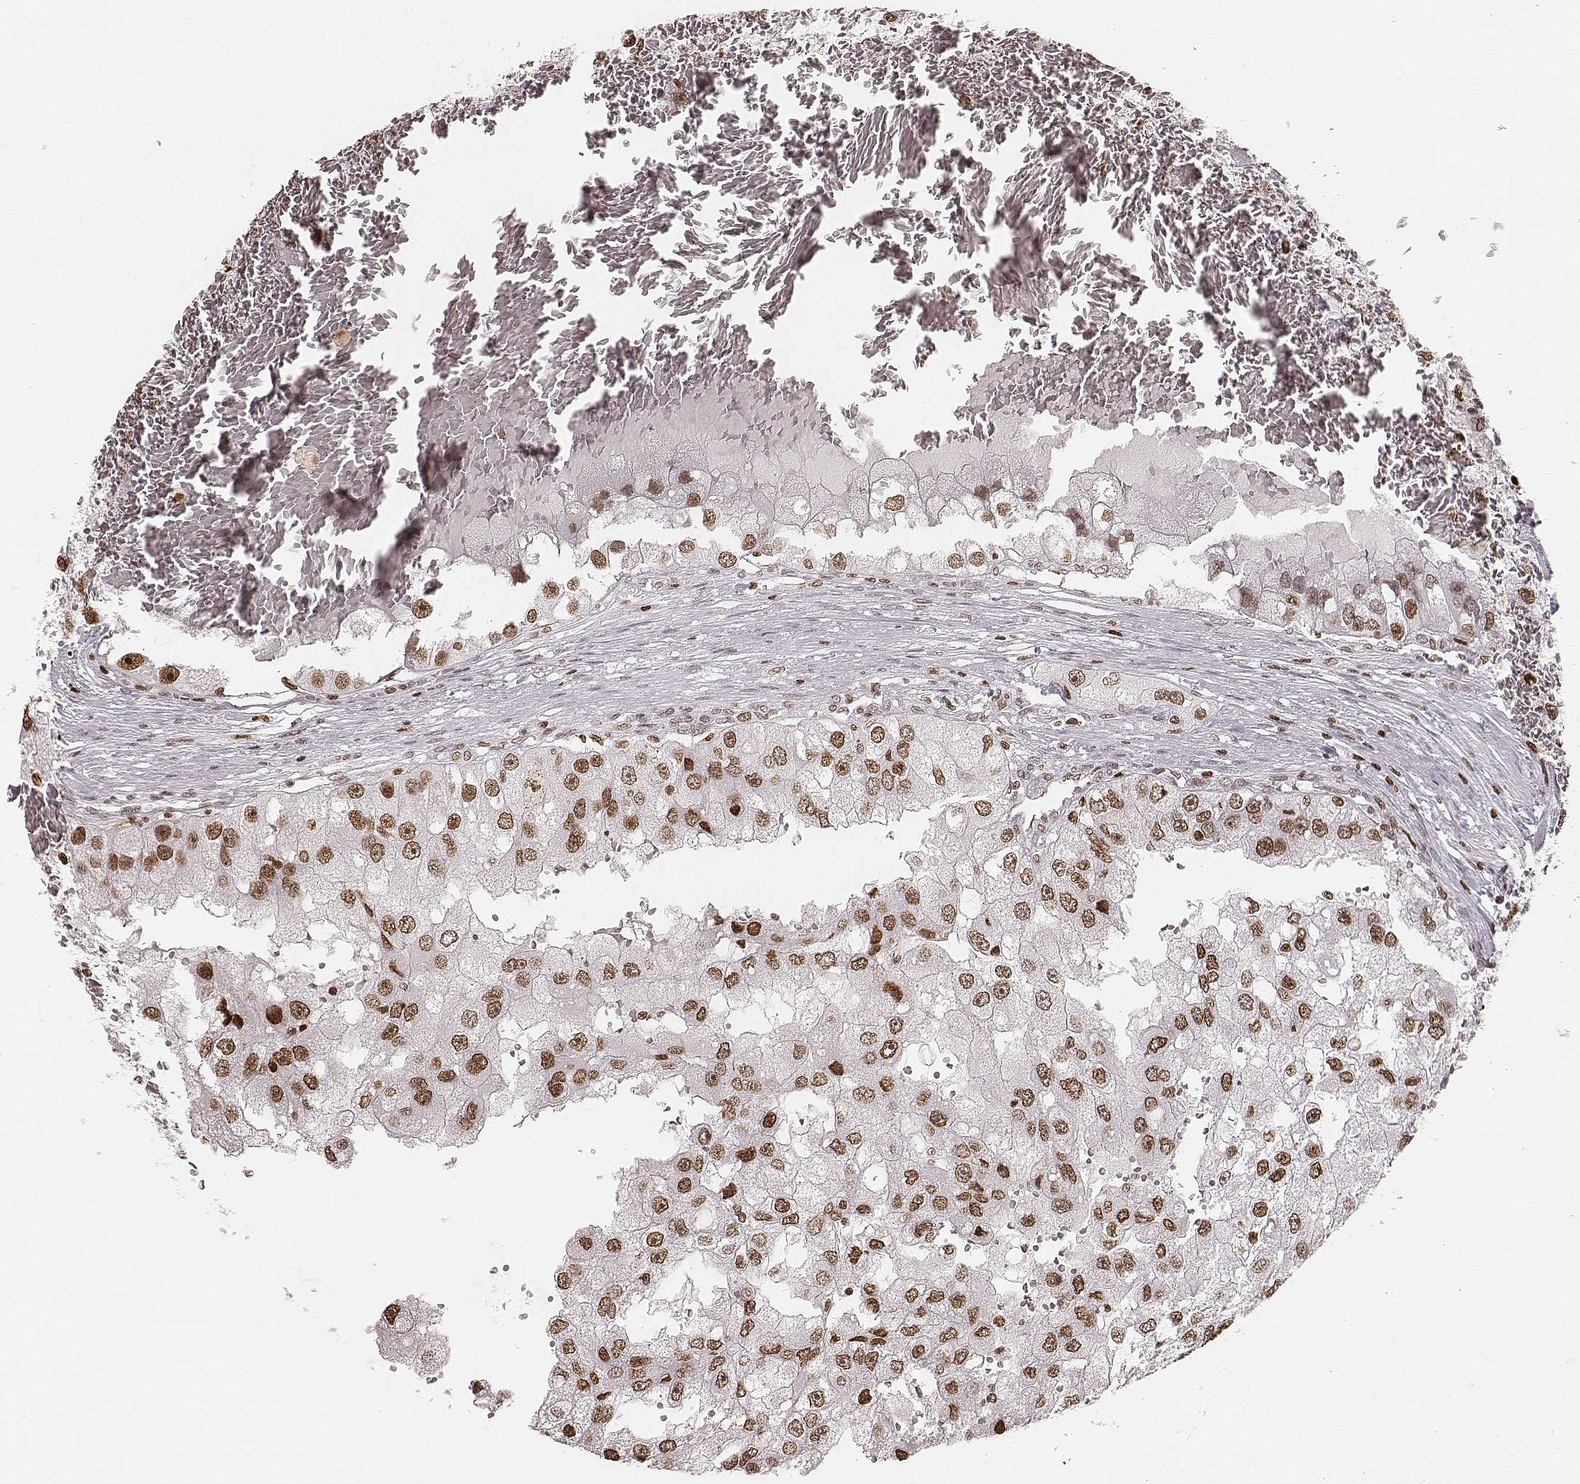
{"staining": {"intensity": "moderate", "quantity": ">75%", "location": "nuclear"}, "tissue": "renal cancer", "cell_type": "Tumor cells", "image_type": "cancer", "snomed": [{"axis": "morphology", "description": "Adenocarcinoma, NOS"}, {"axis": "topography", "description": "Kidney"}], "caption": "Immunohistochemical staining of human renal cancer (adenocarcinoma) exhibits moderate nuclear protein expression in about >75% of tumor cells. (Brightfield microscopy of DAB IHC at high magnification).", "gene": "PARP1", "patient": {"sex": "male", "age": 63}}